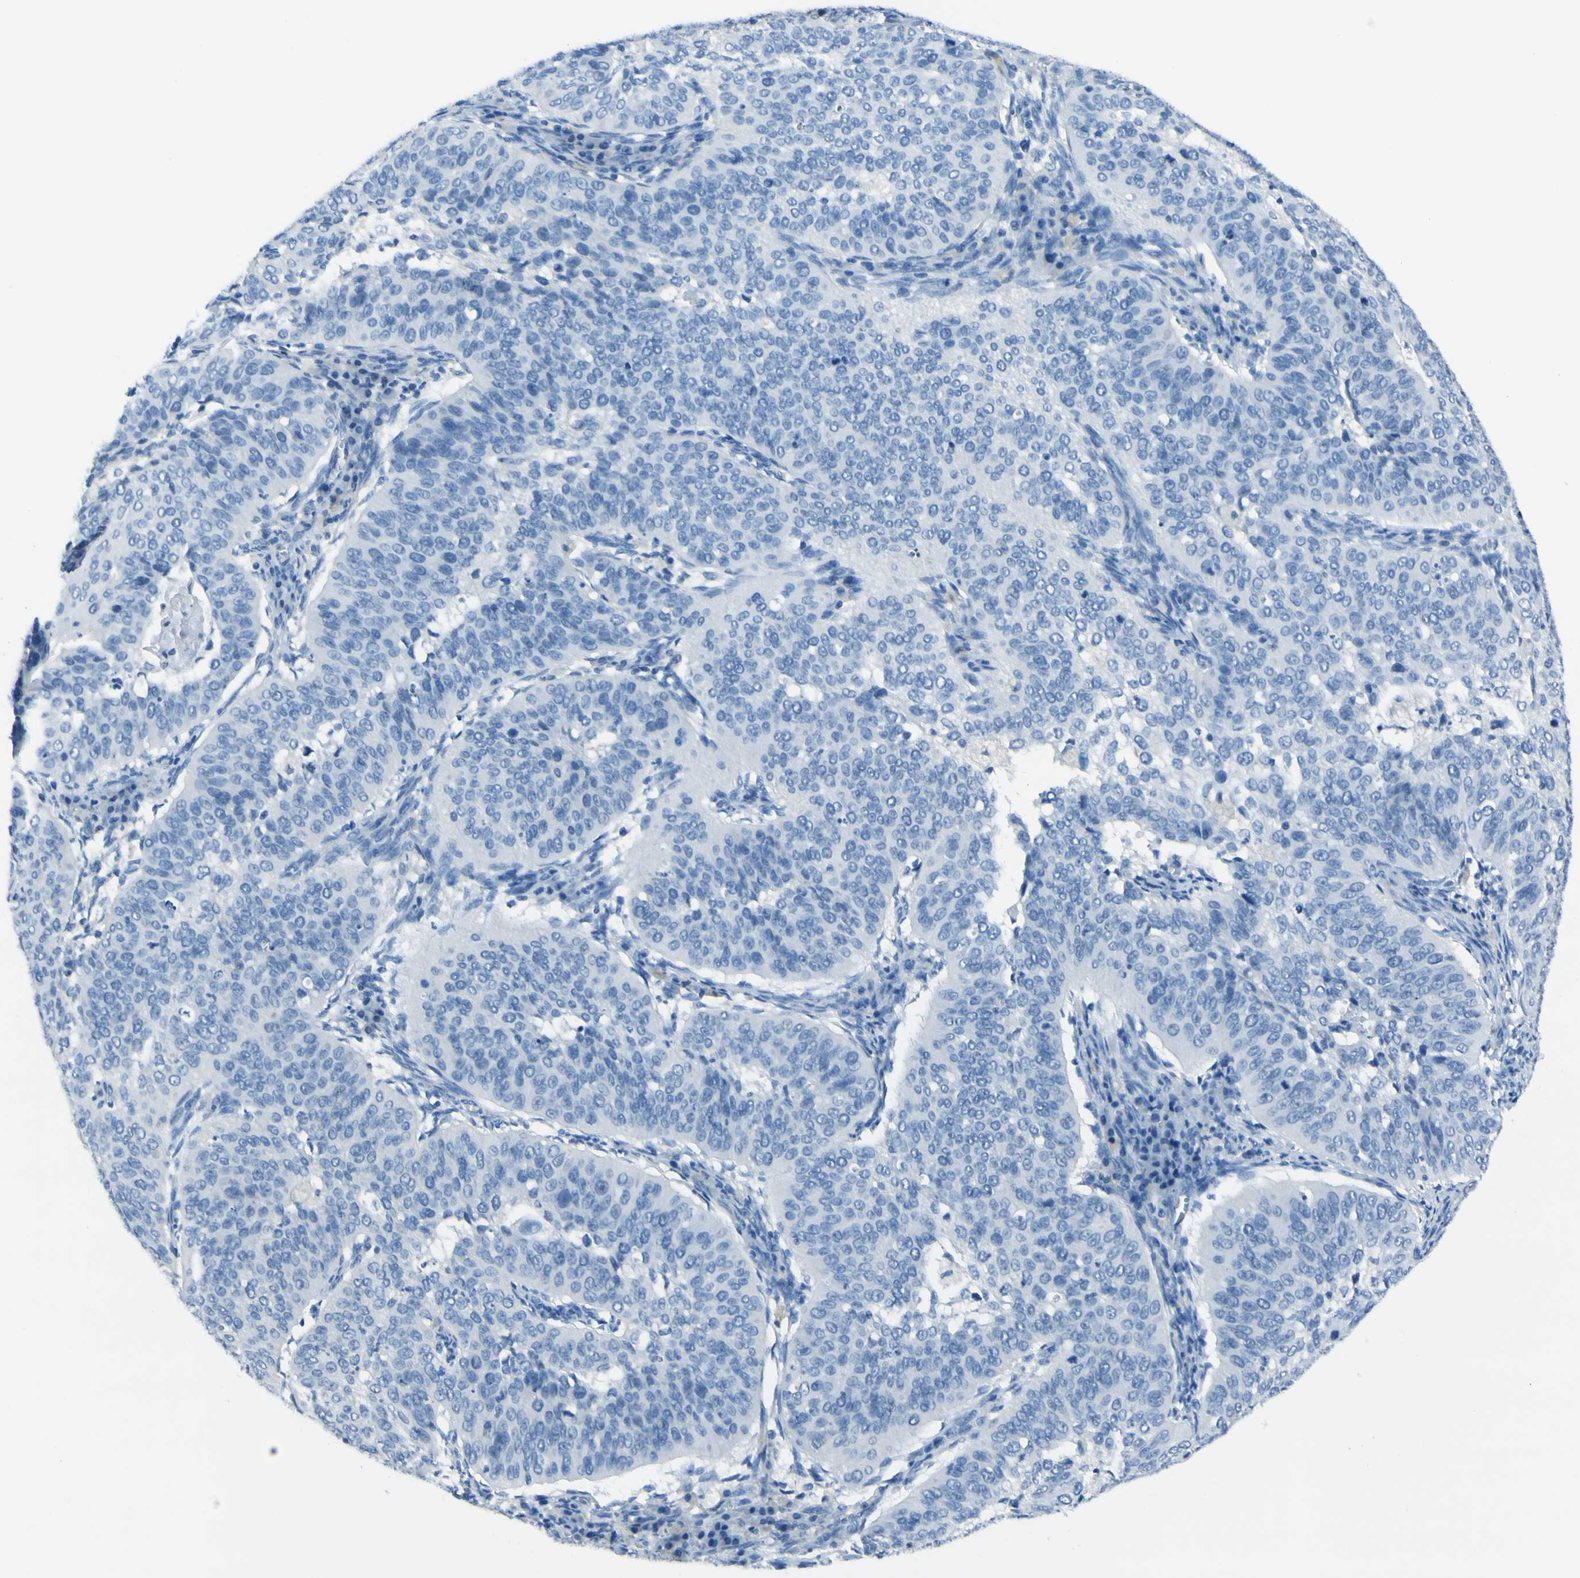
{"staining": {"intensity": "negative", "quantity": "none", "location": "none"}, "tissue": "cervical cancer", "cell_type": "Tumor cells", "image_type": "cancer", "snomed": [{"axis": "morphology", "description": "Normal tissue, NOS"}, {"axis": "morphology", "description": "Squamous cell carcinoma, NOS"}, {"axis": "topography", "description": "Cervix"}], "caption": "Protein analysis of squamous cell carcinoma (cervical) exhibits no significant staining in tumor cells.", "gene": "PHKG1", "patient": {"sex": "female", "age": 39}}